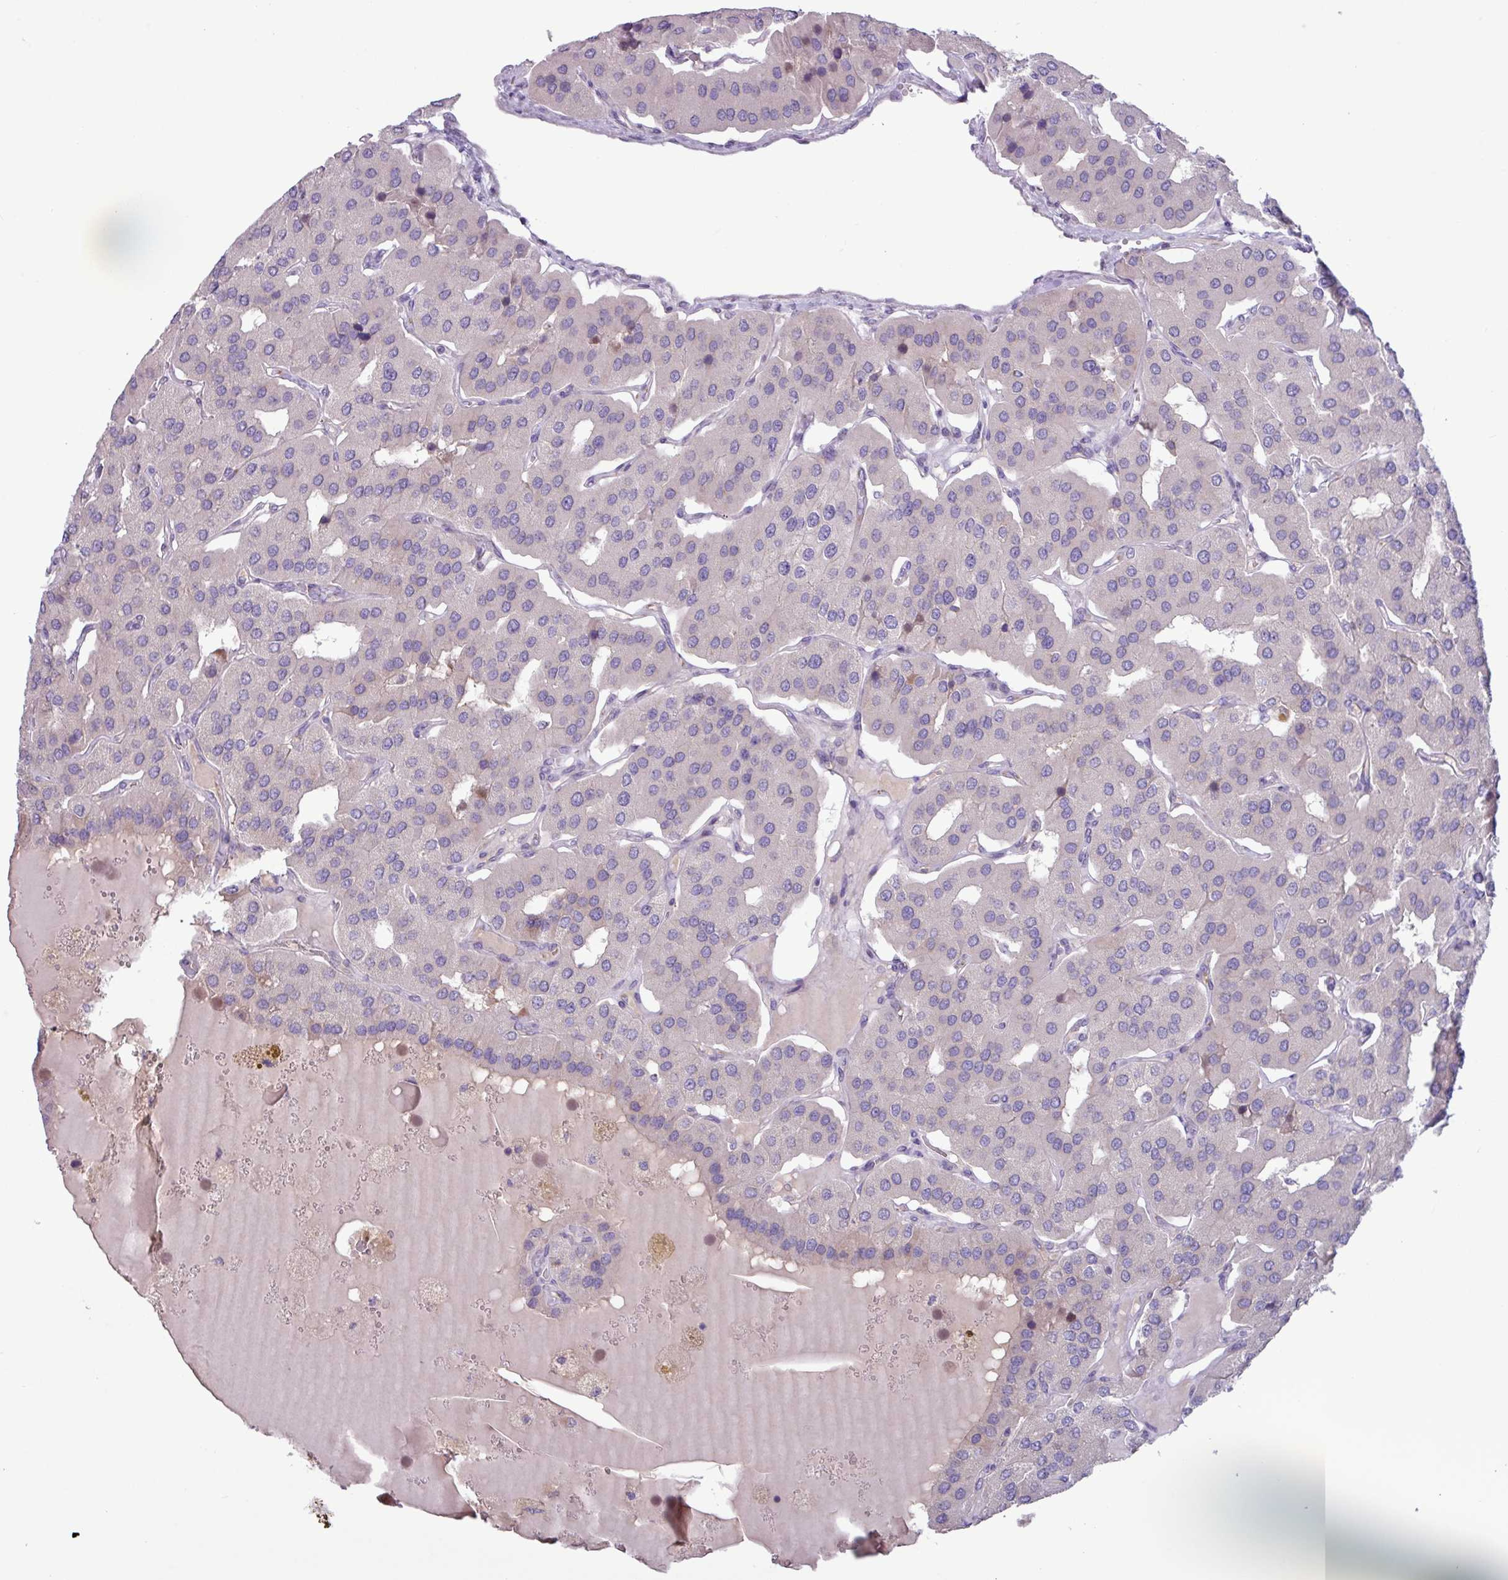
{"staining": {"intensity": "negative", "quantity": "none", "location": "none"}, "tissue": "parathyroid gland", "cell_type": "Glandular cells", "image_type": "normal", "snomed": [{"axis": "morphology", "description": "Normal tissue, NOS"}, {"axis": "morphology", "description": "Adenoma, NOS"}, {"axis": "topography", "description": "Parathyroid gland"}], "caption": "Immunohistochemistry histopathology image of normal parathyroid gland stained for a protein (brown), which shows no positivity in glandular cells. (DAB IHC with hematoxylin counter stain).", "gene": "STIMATE", "patient": {"sex": "female", "age": 86}}